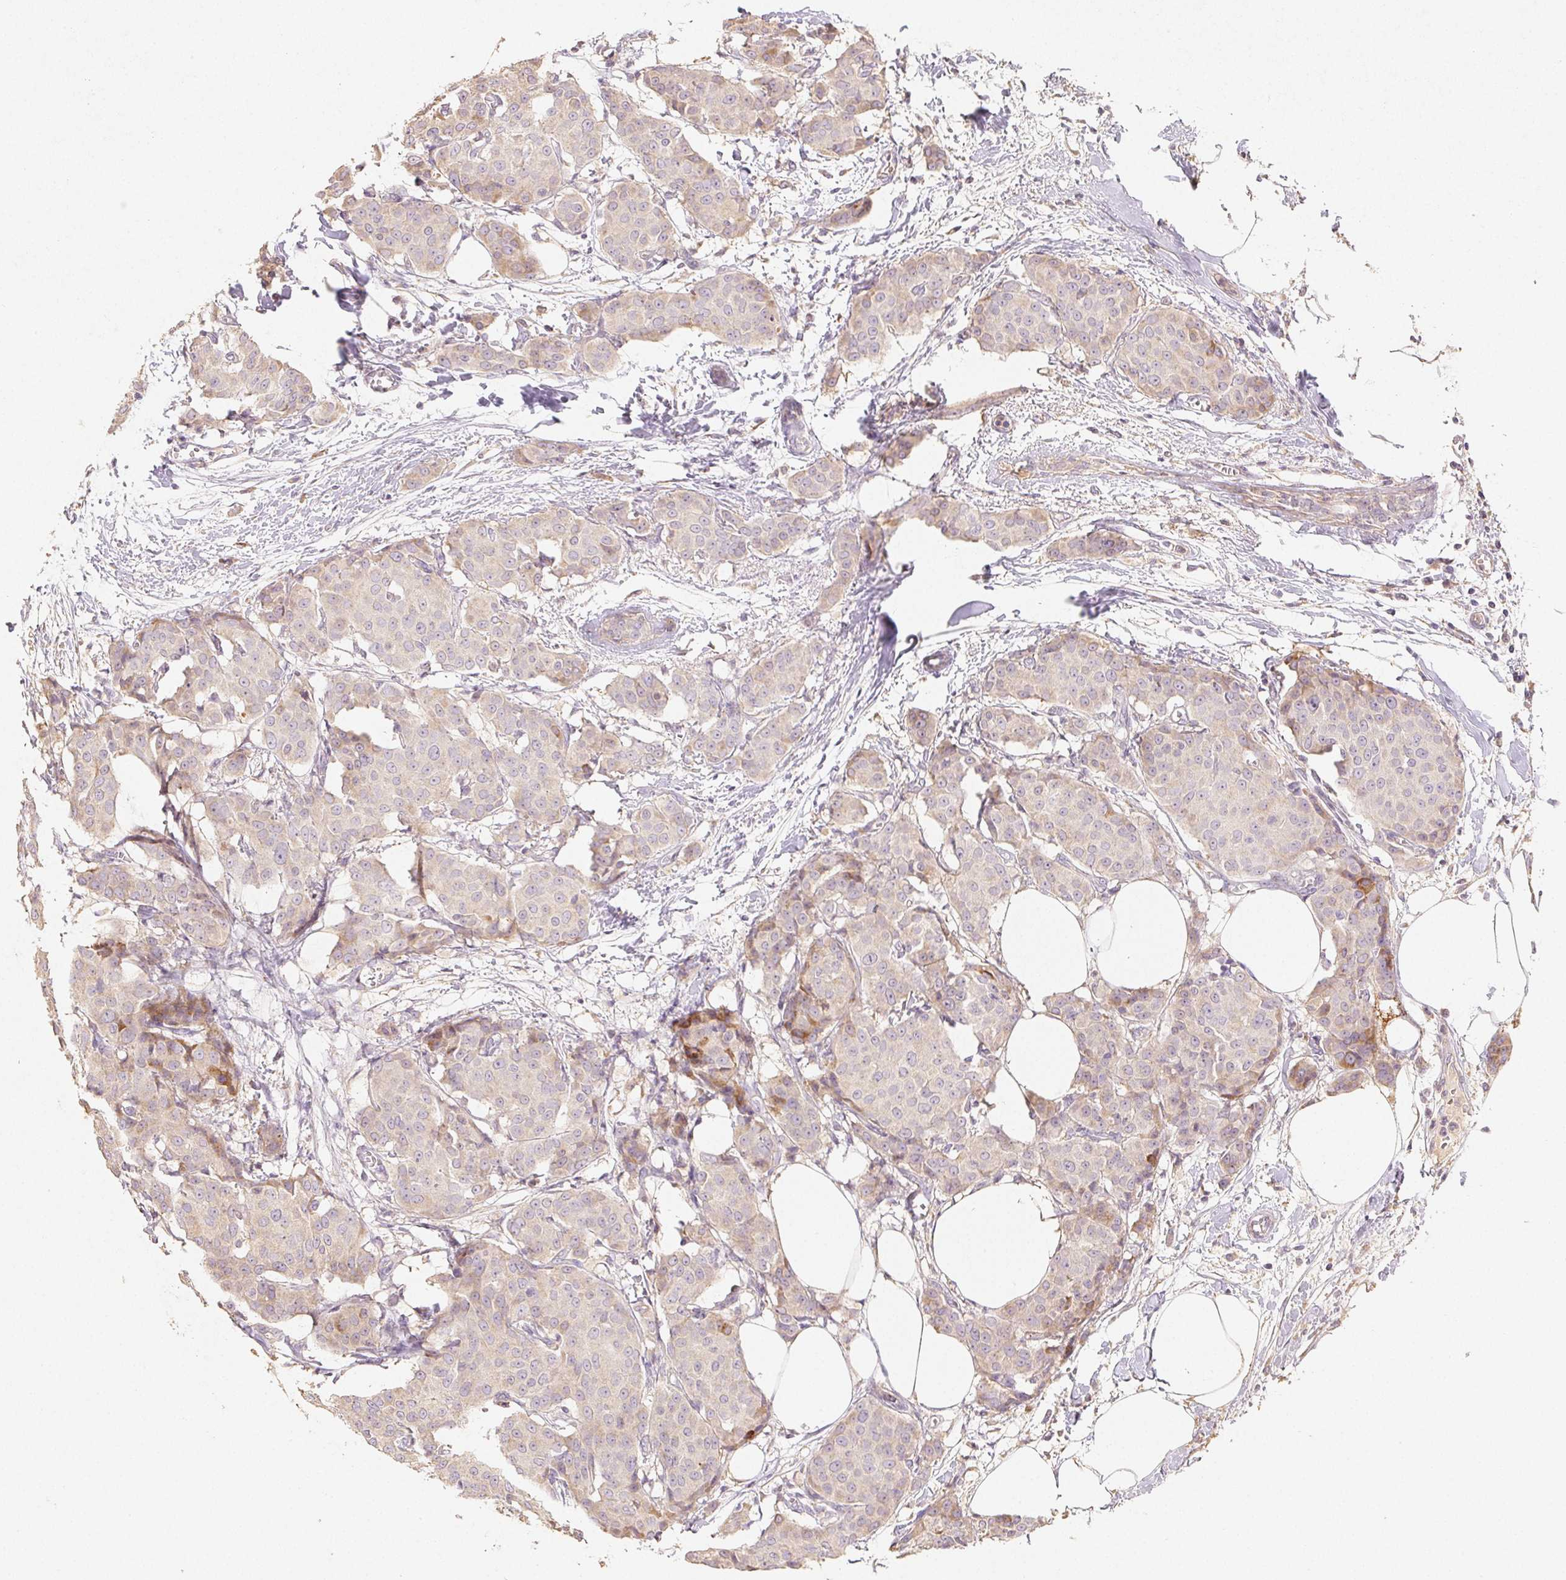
{"staining": {"intensity": "weak", "quantity": "<25%", "location": "cytoplasmic/membranous"}, "tissue": "breast cancer", "cell_type": "Tumor cells", "image_type": "cancer", "snomed": [{"axis": "morphology", "description": "Duct carcinoma"}, {"axis": "topography", "description": "Breast"}], "caption": "Immunohistochemistry (IHC) of human breast cancer demonstrates no staining in tumor cells.", "gene": "ACVR1B", "patient": {"sex": "female", "age": 91}}